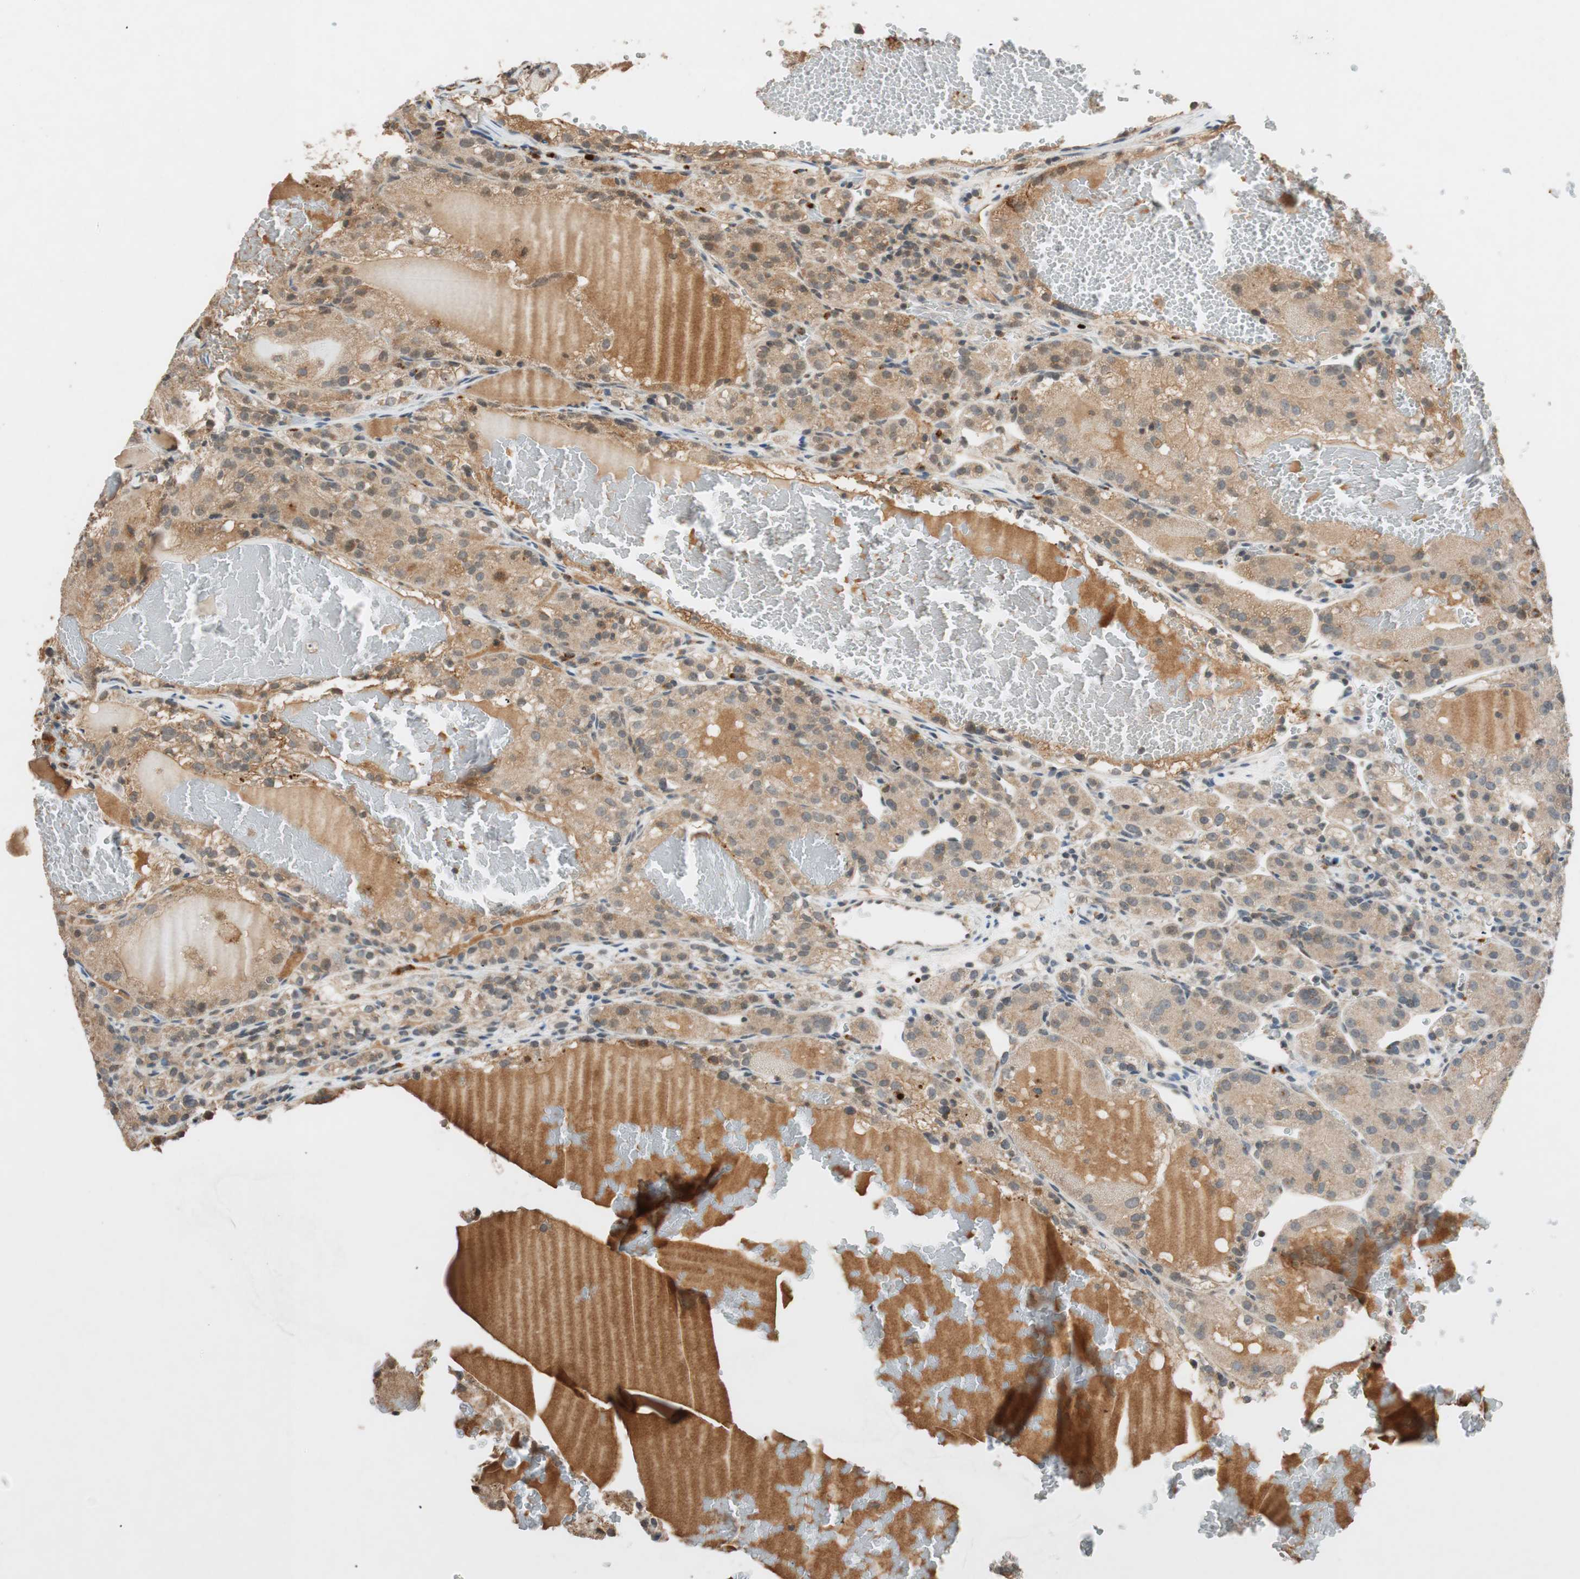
{"staining": {"intensity": "weak", "quantity": ">75%", "location": "cytoplasmic/membranous"}, "tissue": "renal cancer", "cell_type": "Tumor cells", "image_type": "cancer", "snomed": [{"axis": "morphology", "description": "Normal tissue, NOS"}, {"axis": "morphology", "description": "Adenocarcinoma, NOS"}, {"axis": "topography", "description": "Kidney"}], "caption": "Weak cytoplasmic/membranous staining for a protein is seen in approximately >75% of tumor cells of adenocarcinoma (renal) using immunohistochemistry (IHC).", "gene": "GLB1", "patient": {"sex": "male", "age": 61}}